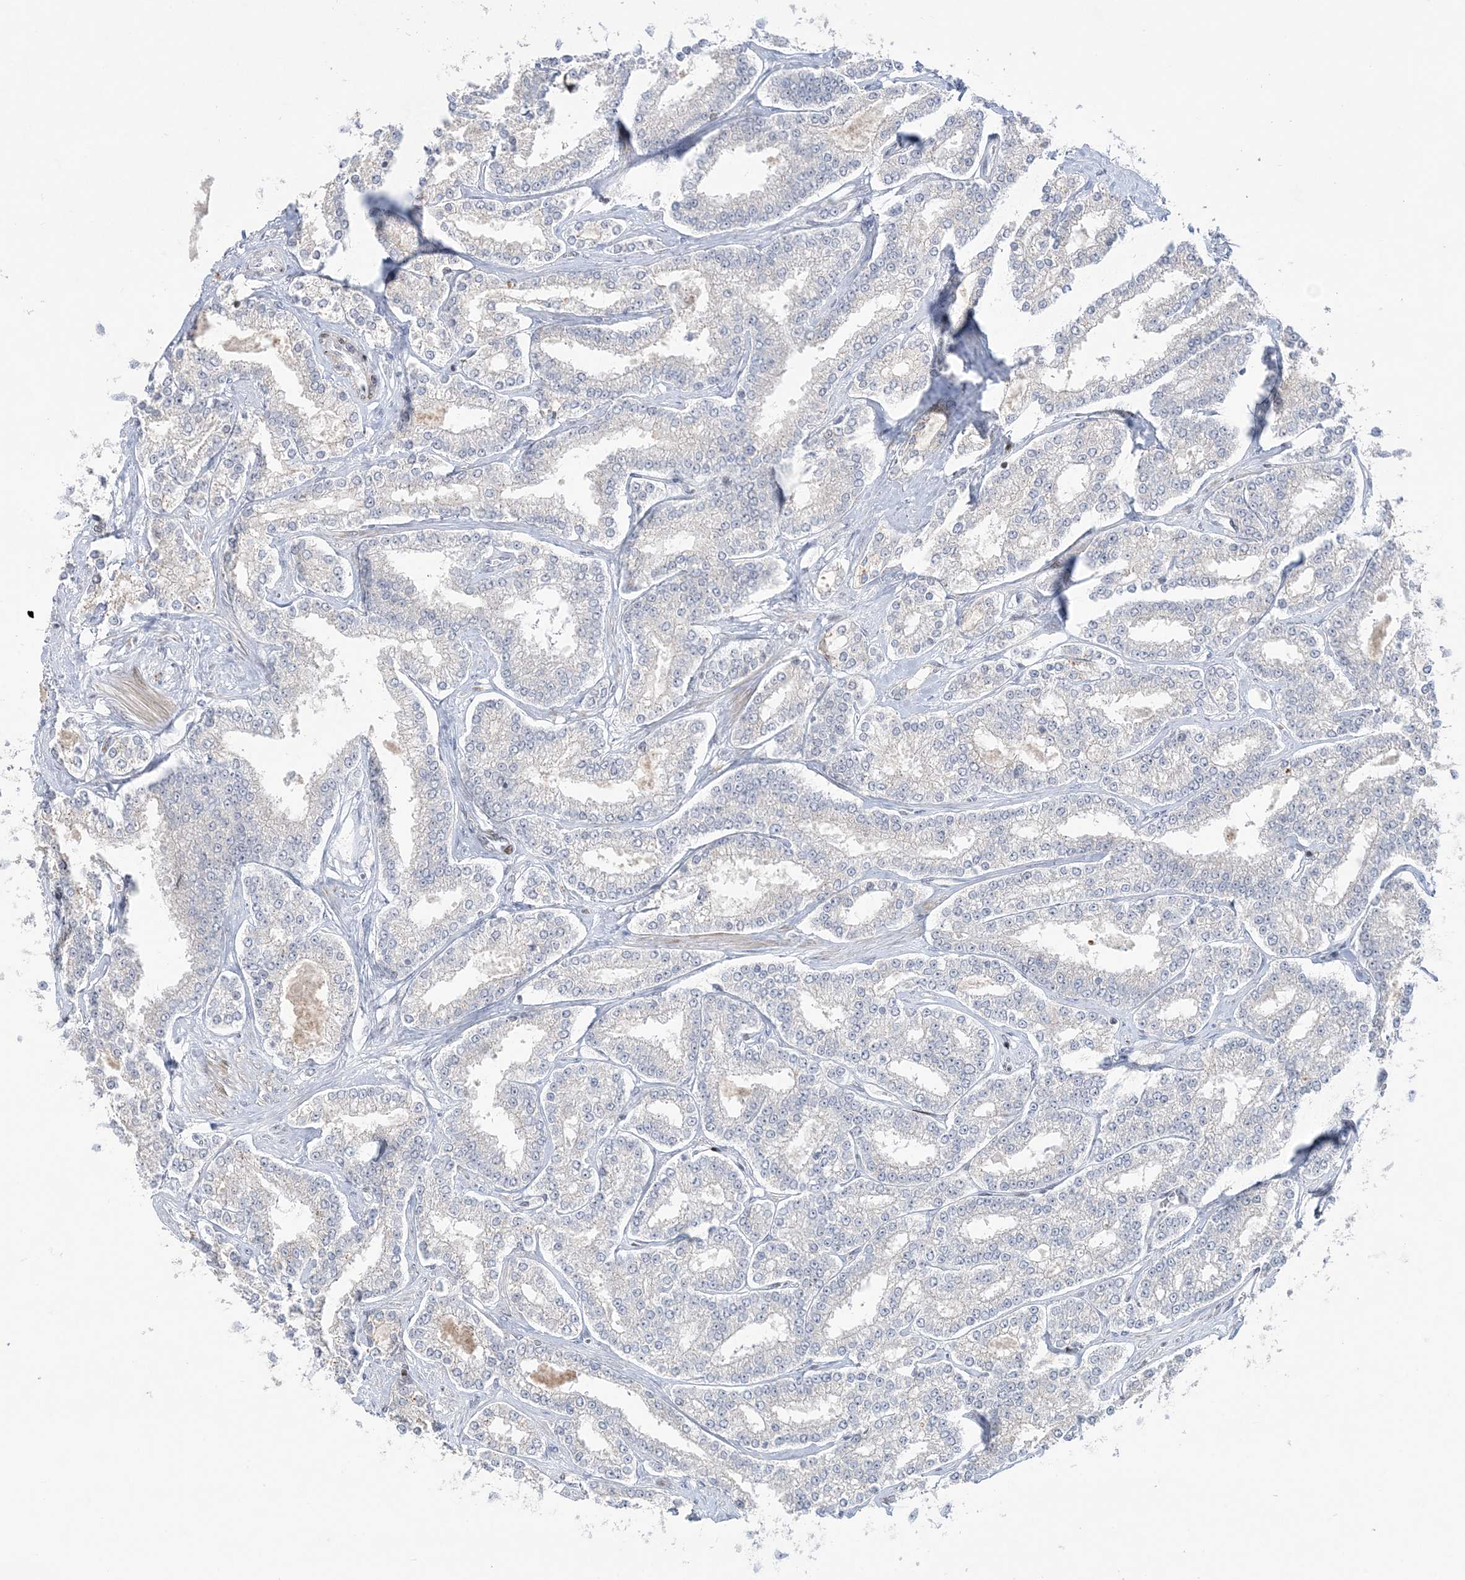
{"staining": {"intensity": "negative", "quantity": "none", "location": "none"}, "tissue": "prostate cancer", "cell_type": "Tumor cells", "image_type": "cancer", "snomed": [{"axis": "morphology", "description": "Normal tissue, NOS"}, {"axis": "morphology", "description": "Adenocarcinoma, High grade"}, {"axis": "topography", "description": "Prostate"}], "caption": "Protein analysis of adenocarcinoma (high-grade) (prostate) shows no significant staining in tumor cells. (DAB immunohistochemistry (IHC), high magnification).", "gene": "SH3BP4", "patient": {"sex": "male", "age": 83}}